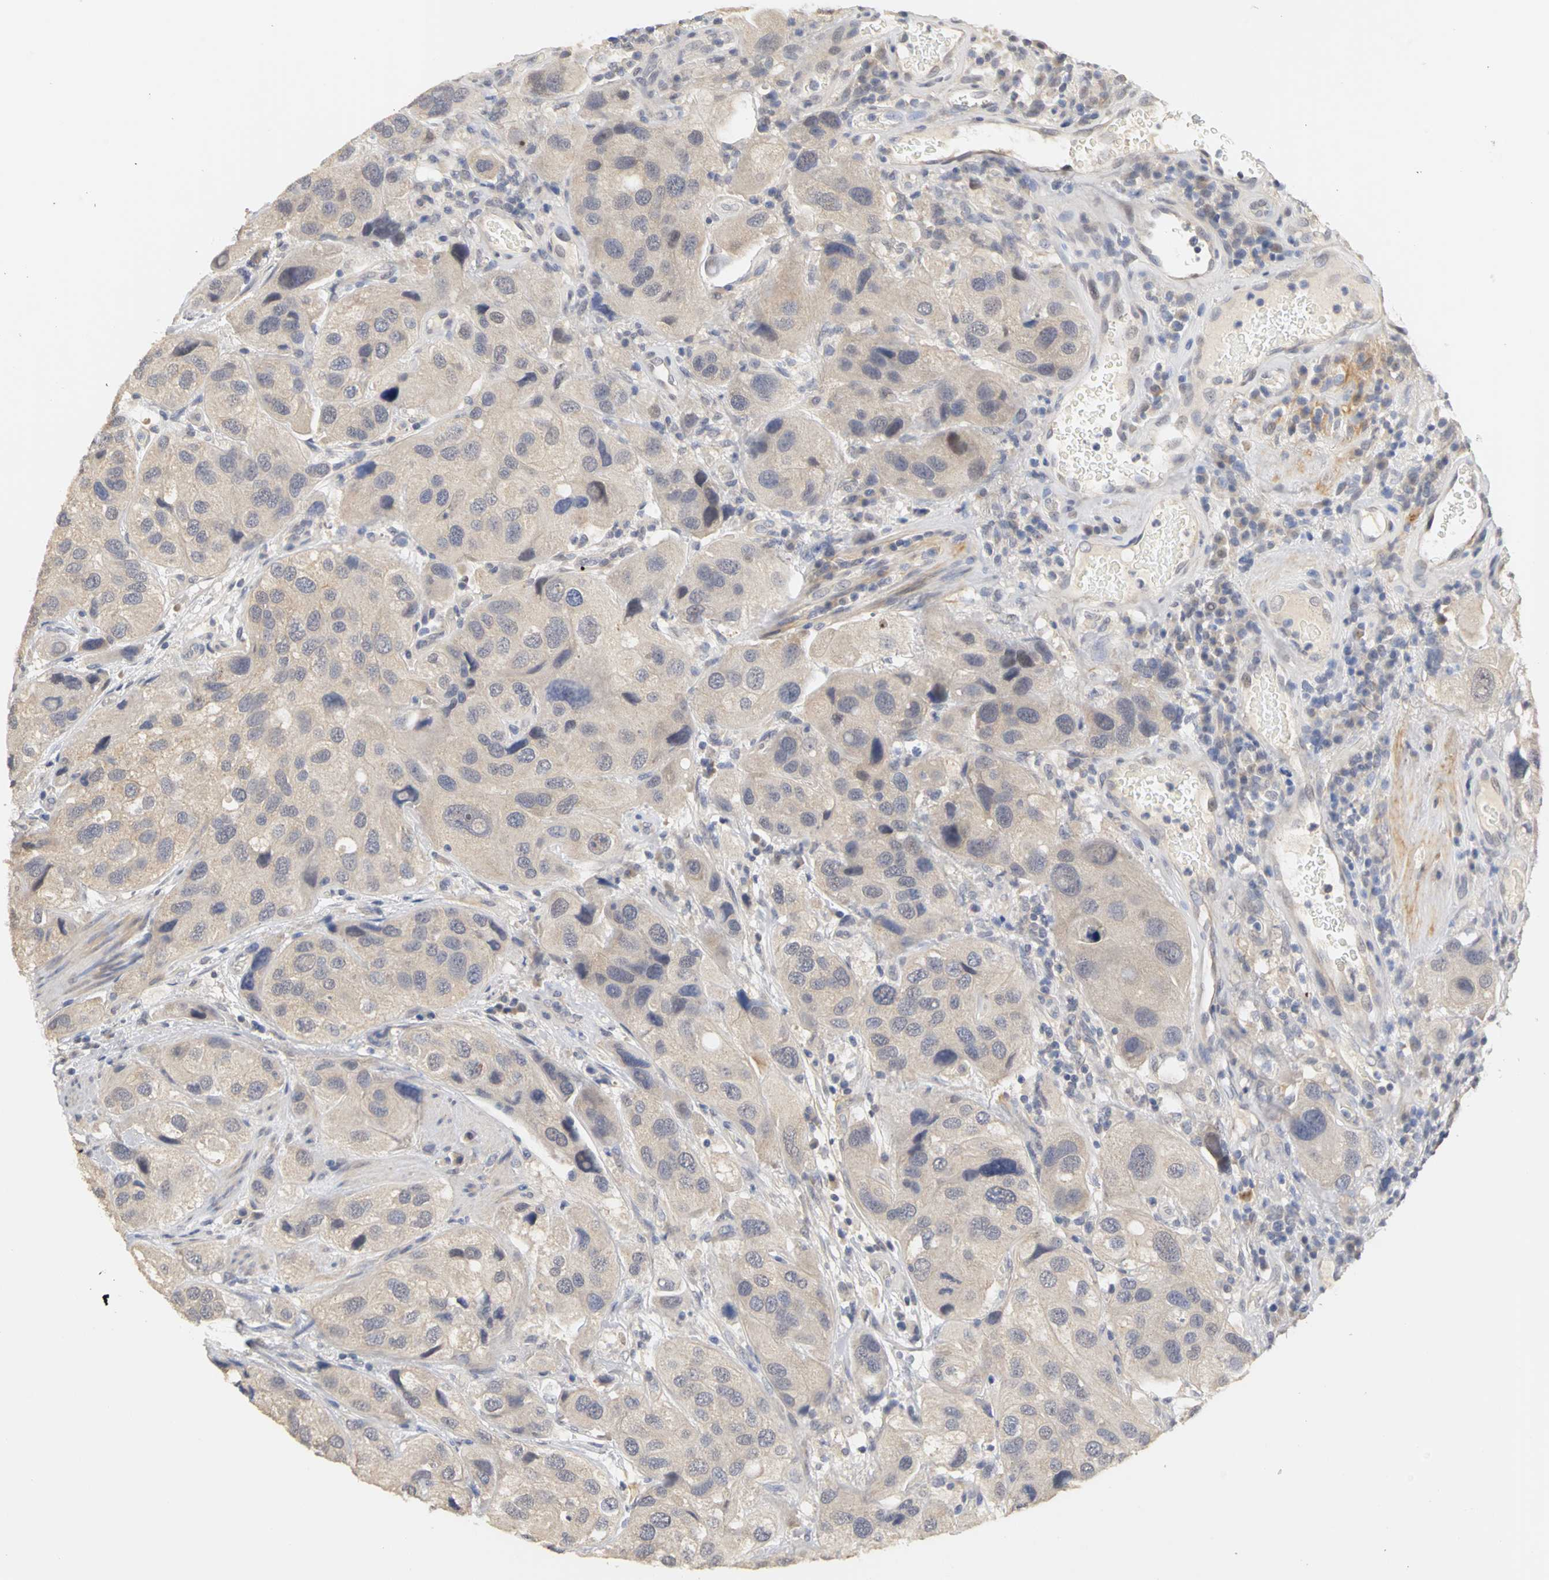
{"staining": {"intensity": "weak", "quantity": ">75%", "location": "cytoplasmic/membranous"}, "tissue": "urothelial cancer", "cell_type": "Tumor cells", "image_type": "cancer", "snomed": [{"axis": "morphology", "description": "Urothelial carcinoma, High grade"}, {"axis": "topography", "description": "Urinary bladder"}], "caption": "Human high-grade urothelial carcinoma stained for a protein (brown) shows weak cytoplasmic/membranous positive staining in about >75% of tumor cells.", "gene": "PGR", "patient": {"sex": "female", "age": 64}}